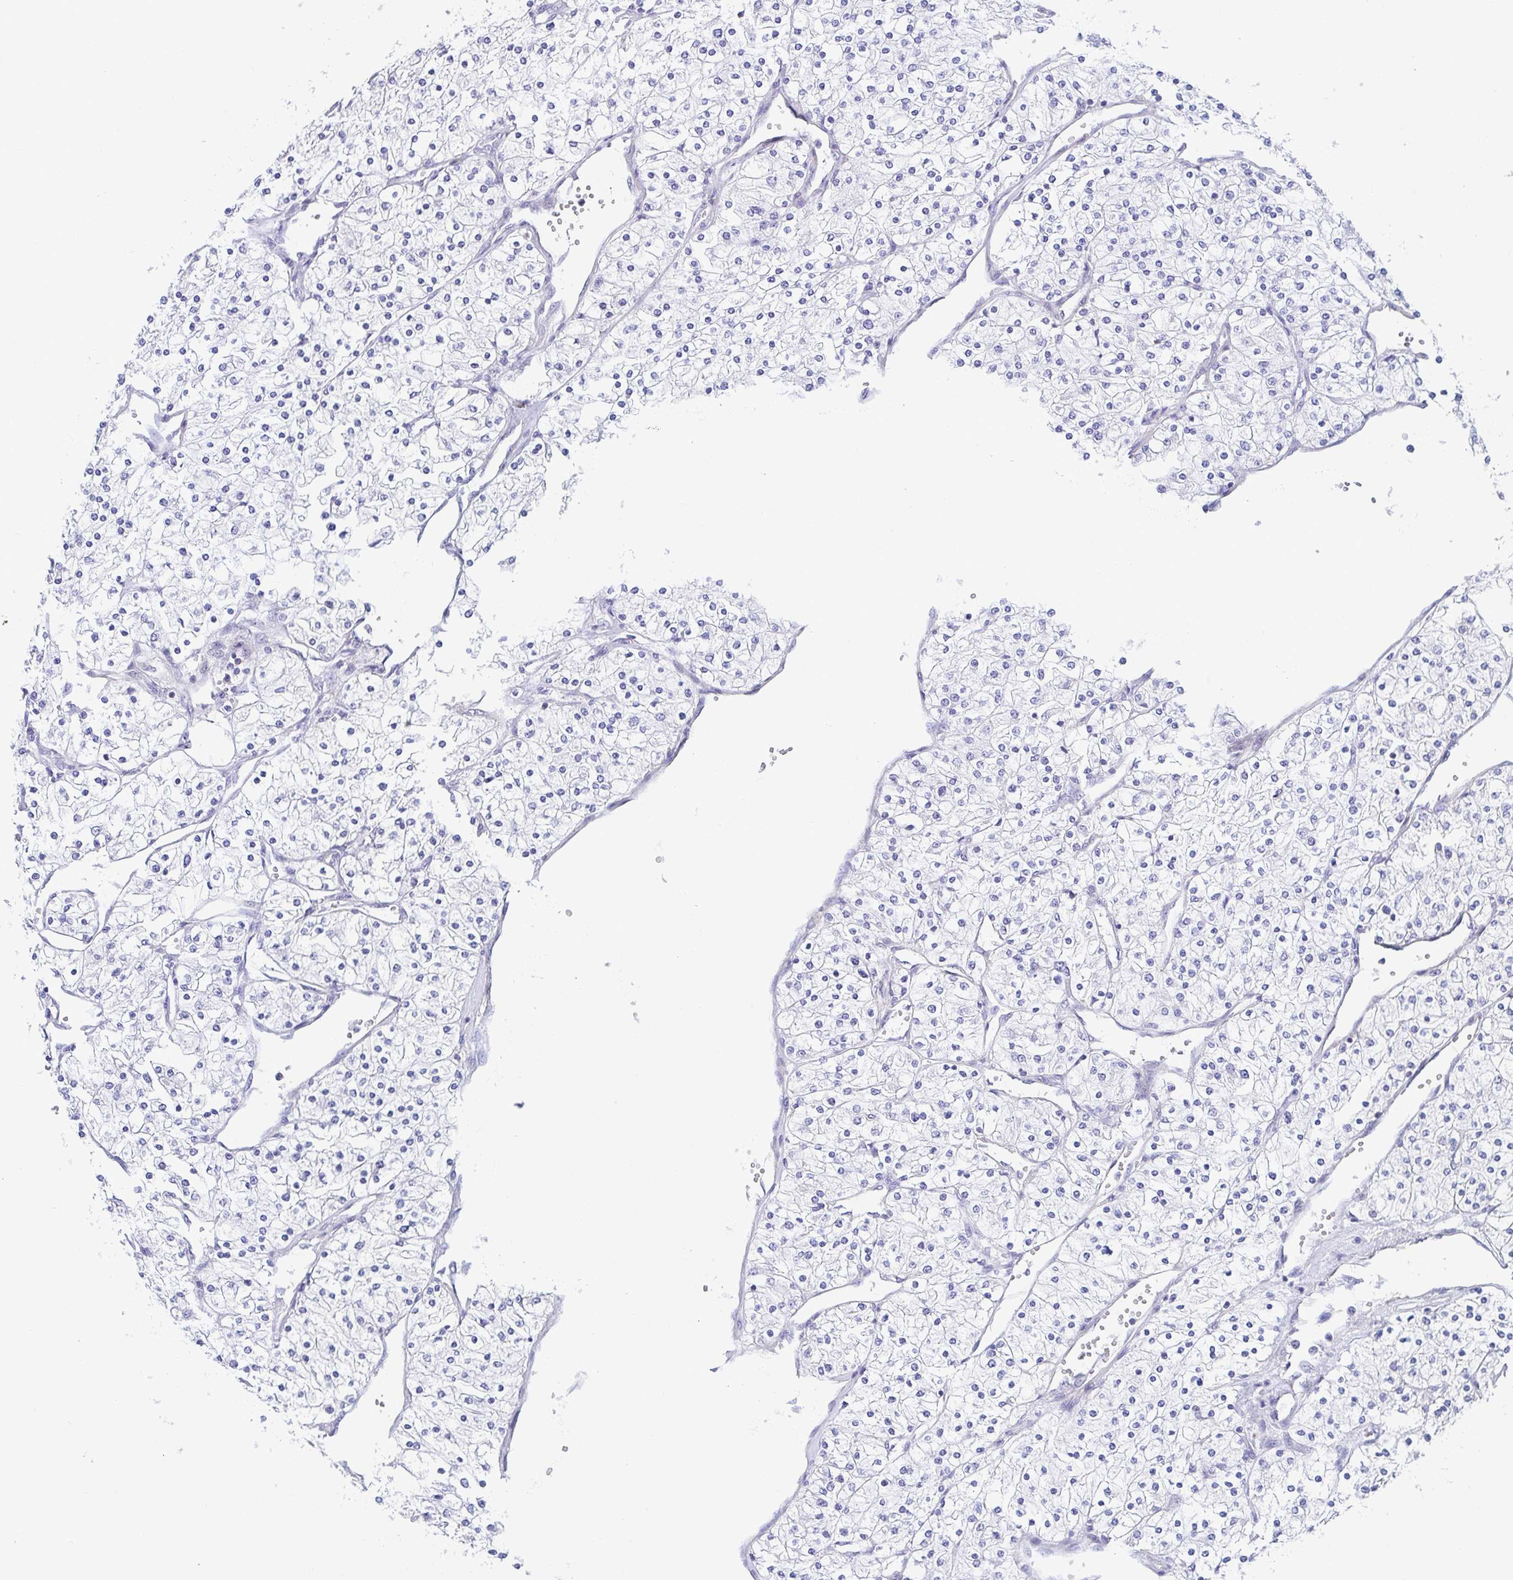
{"staining": {"intensity": "negative", "quantity": "none", "location": "none"}, "tissue": "renal cancer", "cell_type": "Tumor cells", "image_type": "cancer", "snomed": [{"axis": "morphology", "description": "Adenocarcinoma, NOS"}, {"axis": "topography", "description": "Kidney"}], "caption": "A micrograph of renal cancer (adenocarcinoma) stained for a protein displays no brown staining in tumor cells.", "gene": "WDR72", "patient": {"sex": "male", "age": 80}}